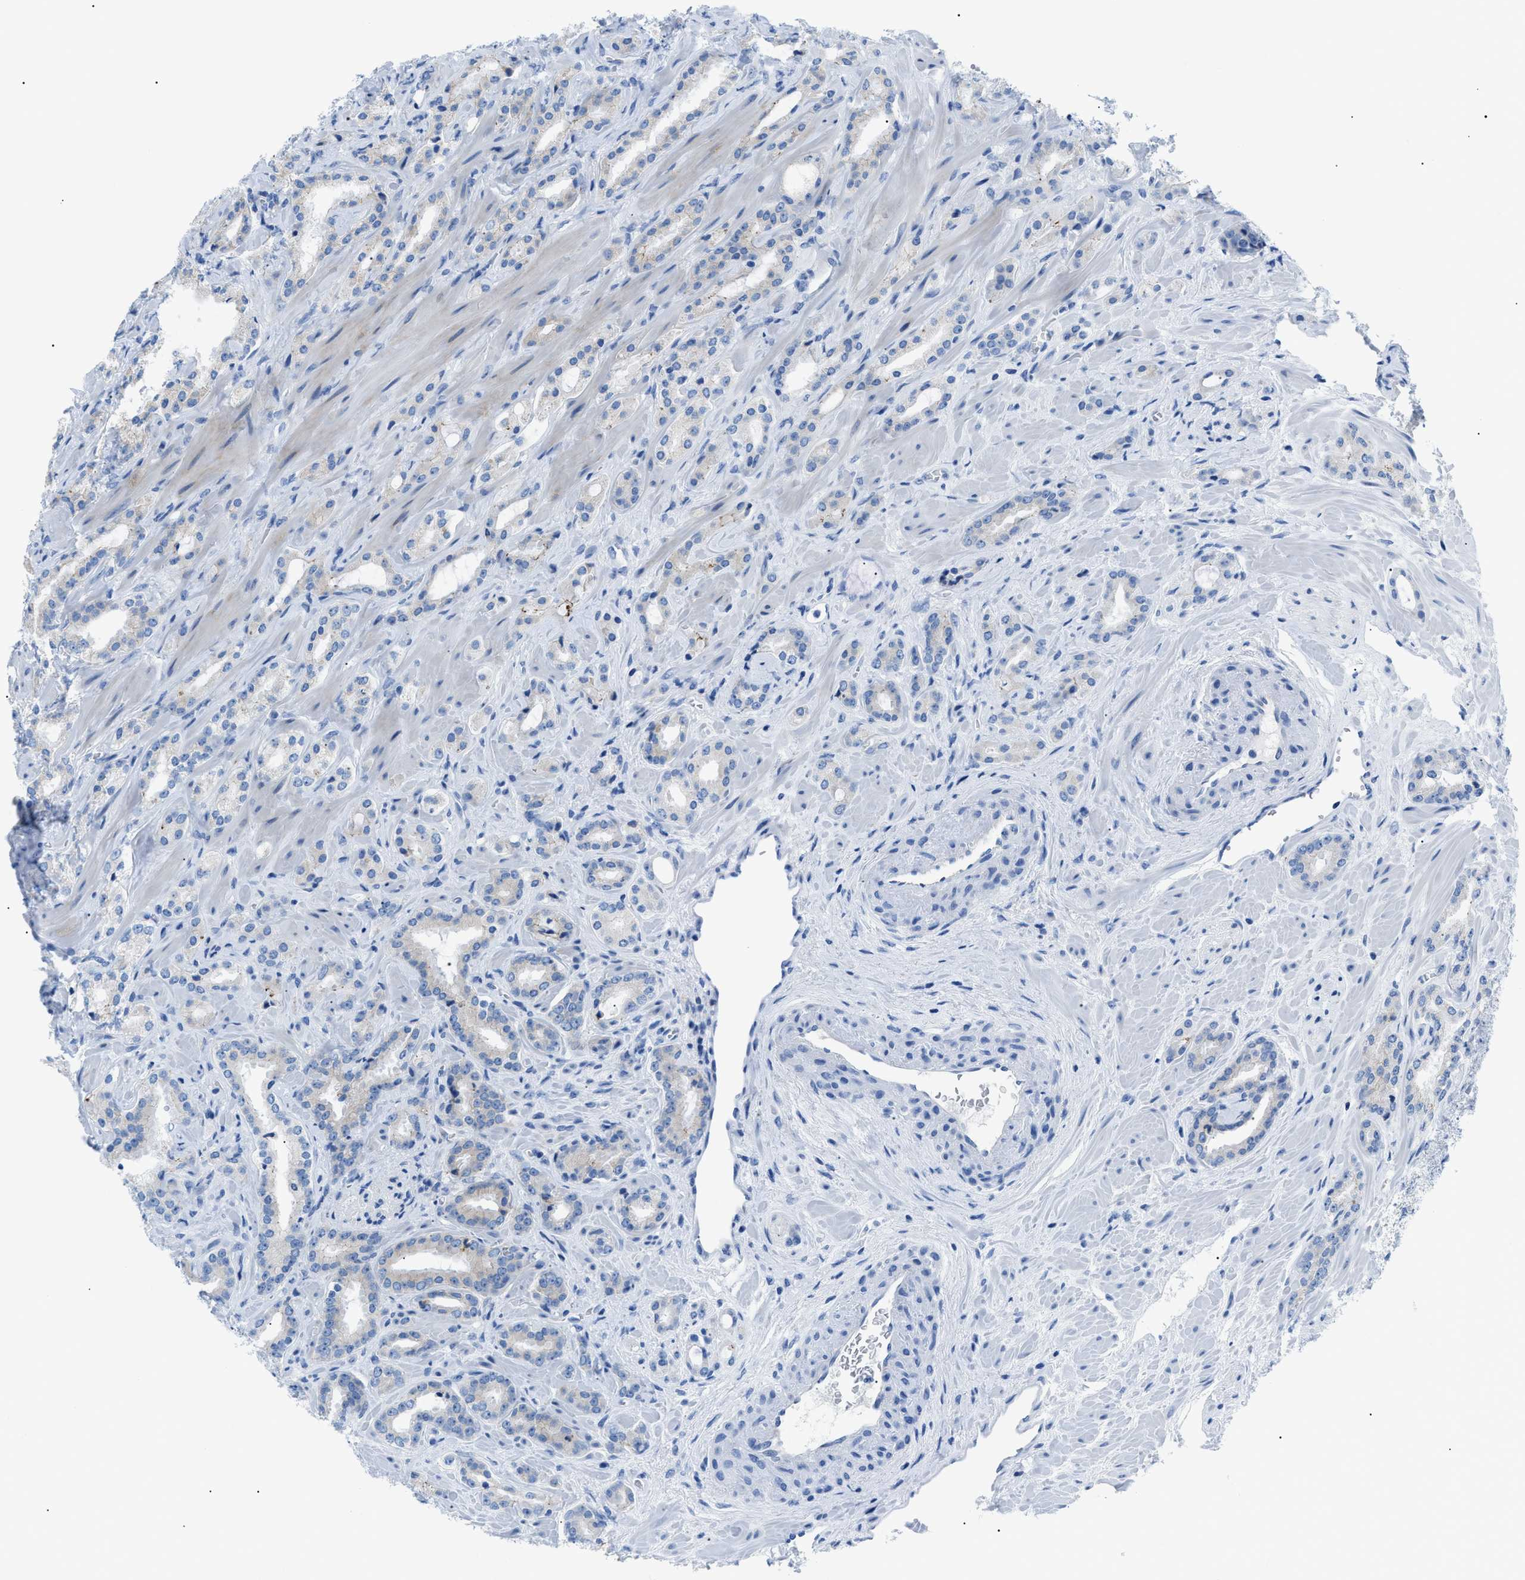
{"staining": {"intensity": "negative", "quantity": "none", "location": "none"}, "tissue": "prostate cancer", "cell_type": "Tumor cells", "image_type": "cancer", "snomed": [{"axis": "morphology", "description": "Adenocarcinoma, High grade"}, {"axis": "topography", "description": "Prostate"}], "caption": "Immunohistochemistry (IHC) of high-grade adenocarcinoma (prostate) shows no staining in tumor cells.", "gene": "ZDHHC24", "patient": {"sex": "male", "age": 64}}